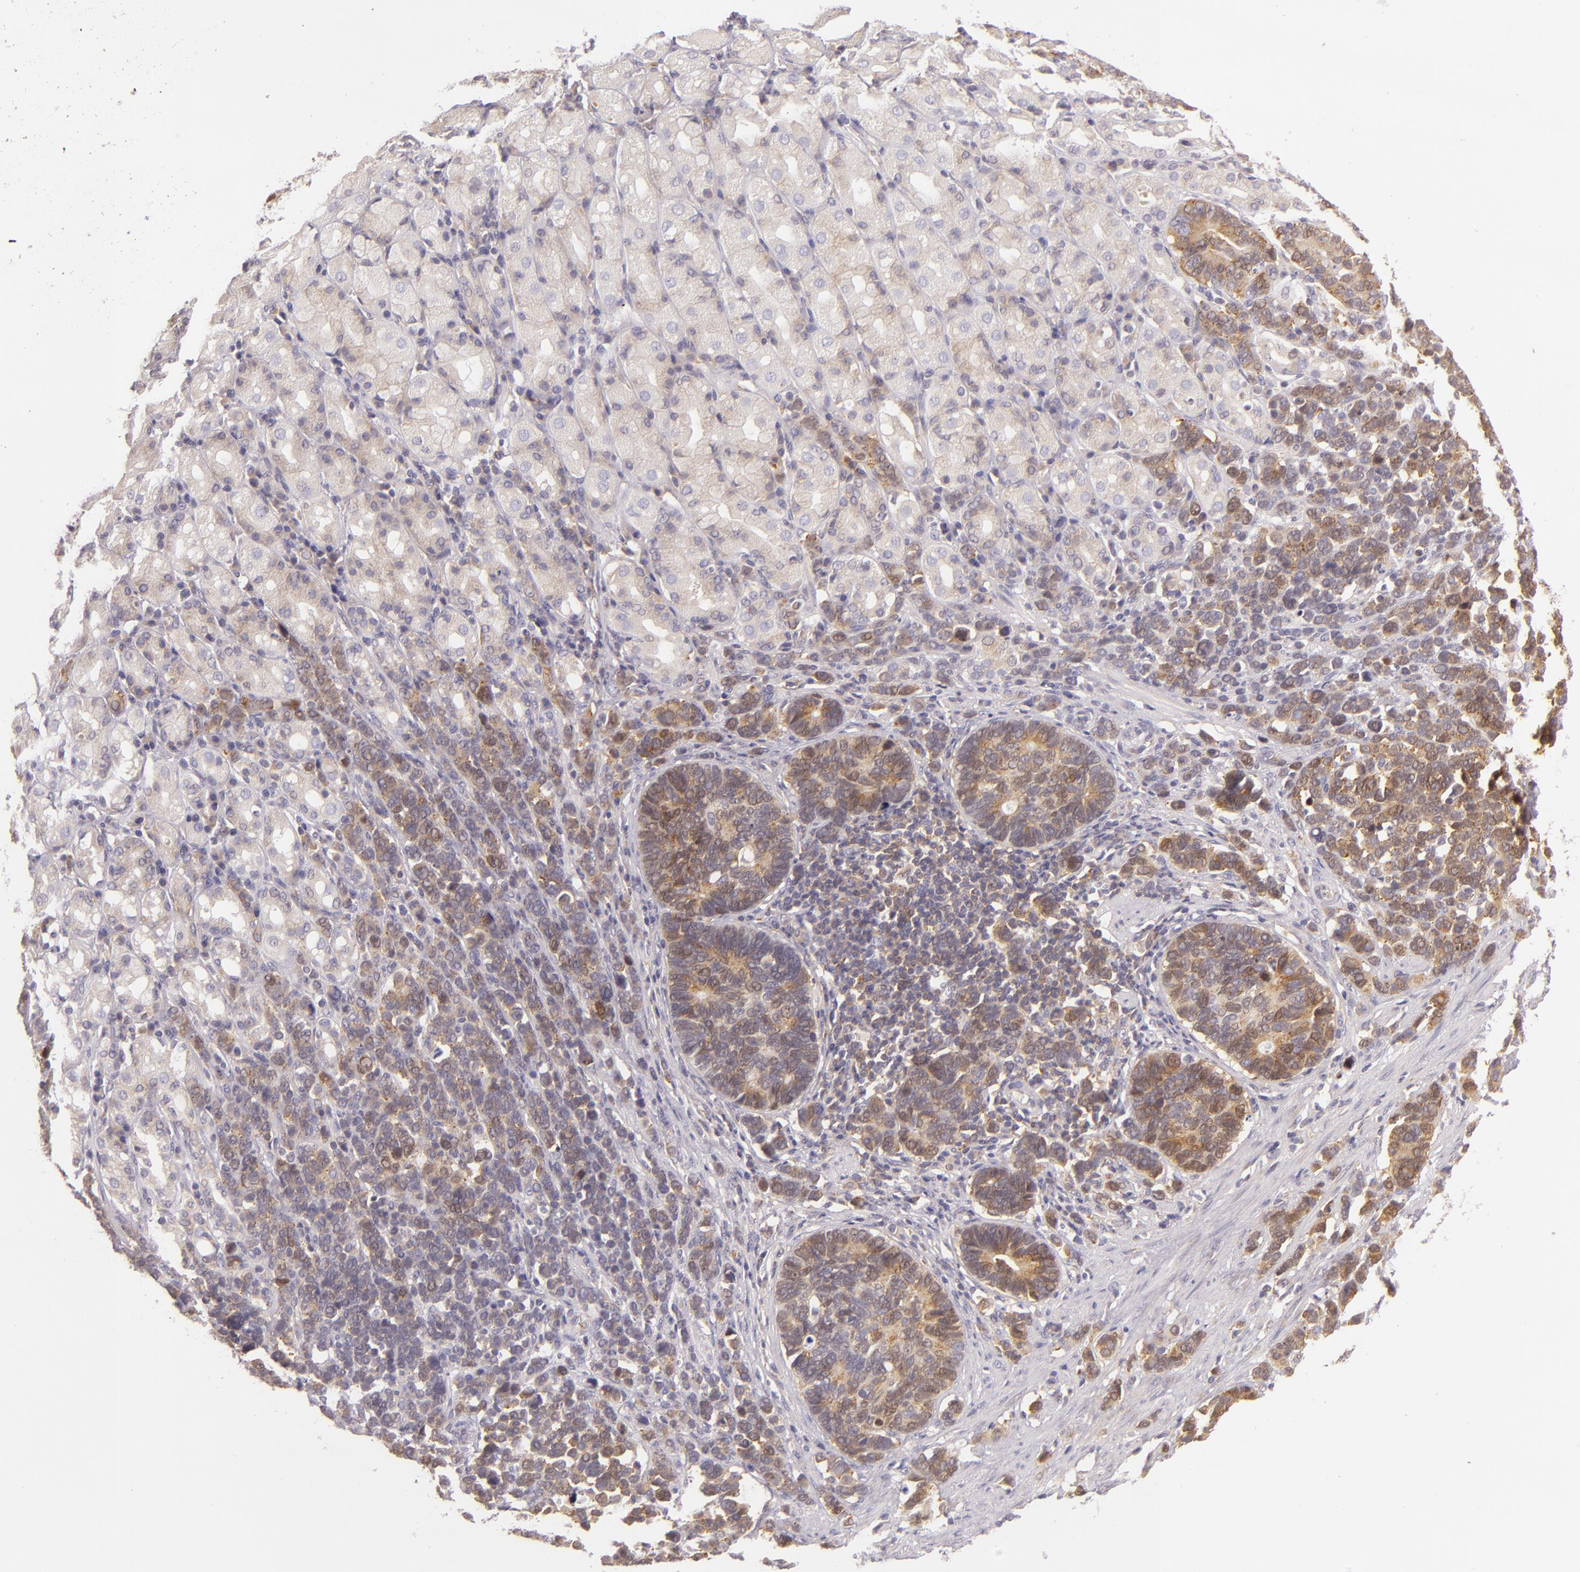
{"staining": {"intensity": "moderate", "quantity": "25%-75%", "location": "cytoplasmic/membranous"}, "tissue": "stomach cancer", "cell_type": "Tumor cells", "image_type": "cancer", "snomed": [{"axis": "morphology", "description": "Adenocarcinoma, NOS"}, {"axis": "topography", "description": "Stomach, upper"}], "caption": "Human adenocarcinoma (stomach) stained with a protein marker shows moderate staining in tumor cells.", "gene": "UPF3B", "patient": {"sex": "male", "age": 71}}